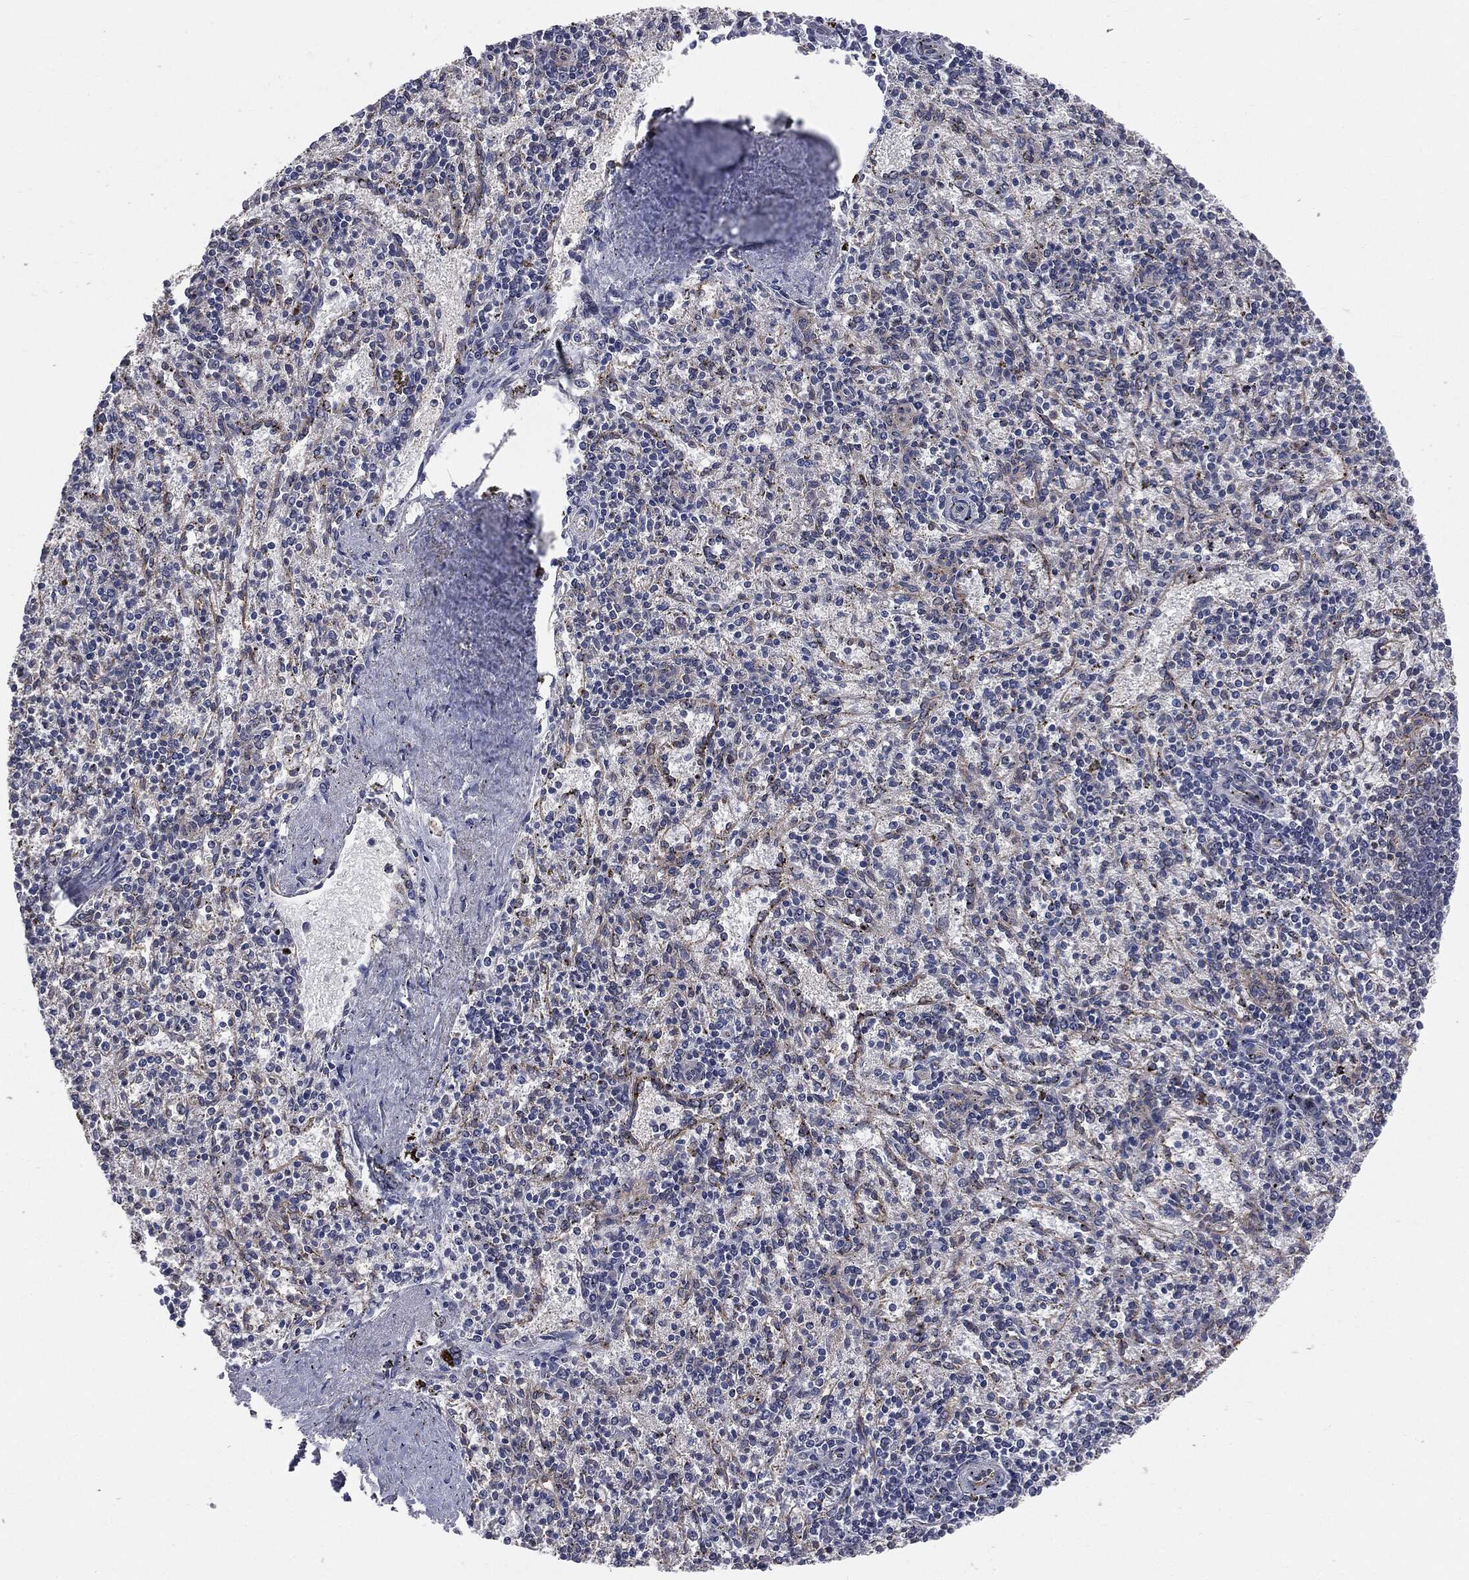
{"staining": {"intensity": "negative", "quantity": "none", "location": "none"}, "tissue": "spleen", "cell_type": "Cells in red pulp", "image_type": "normal", "snomed": [{"axis": "morphology", "description": "Normal tissue, NOS"}, {"axis": "topography", "description": "Spleen"}], "caption": "The histopathology image demonstrates no staining of cells in red pulp in normal spleen. (Brightfield microscopy of DAB (3,3'-diaminobenzidine) IHC at high magnification).", "gene": "TRMT1L", "patient": {"sex": "female", "age": 37}}